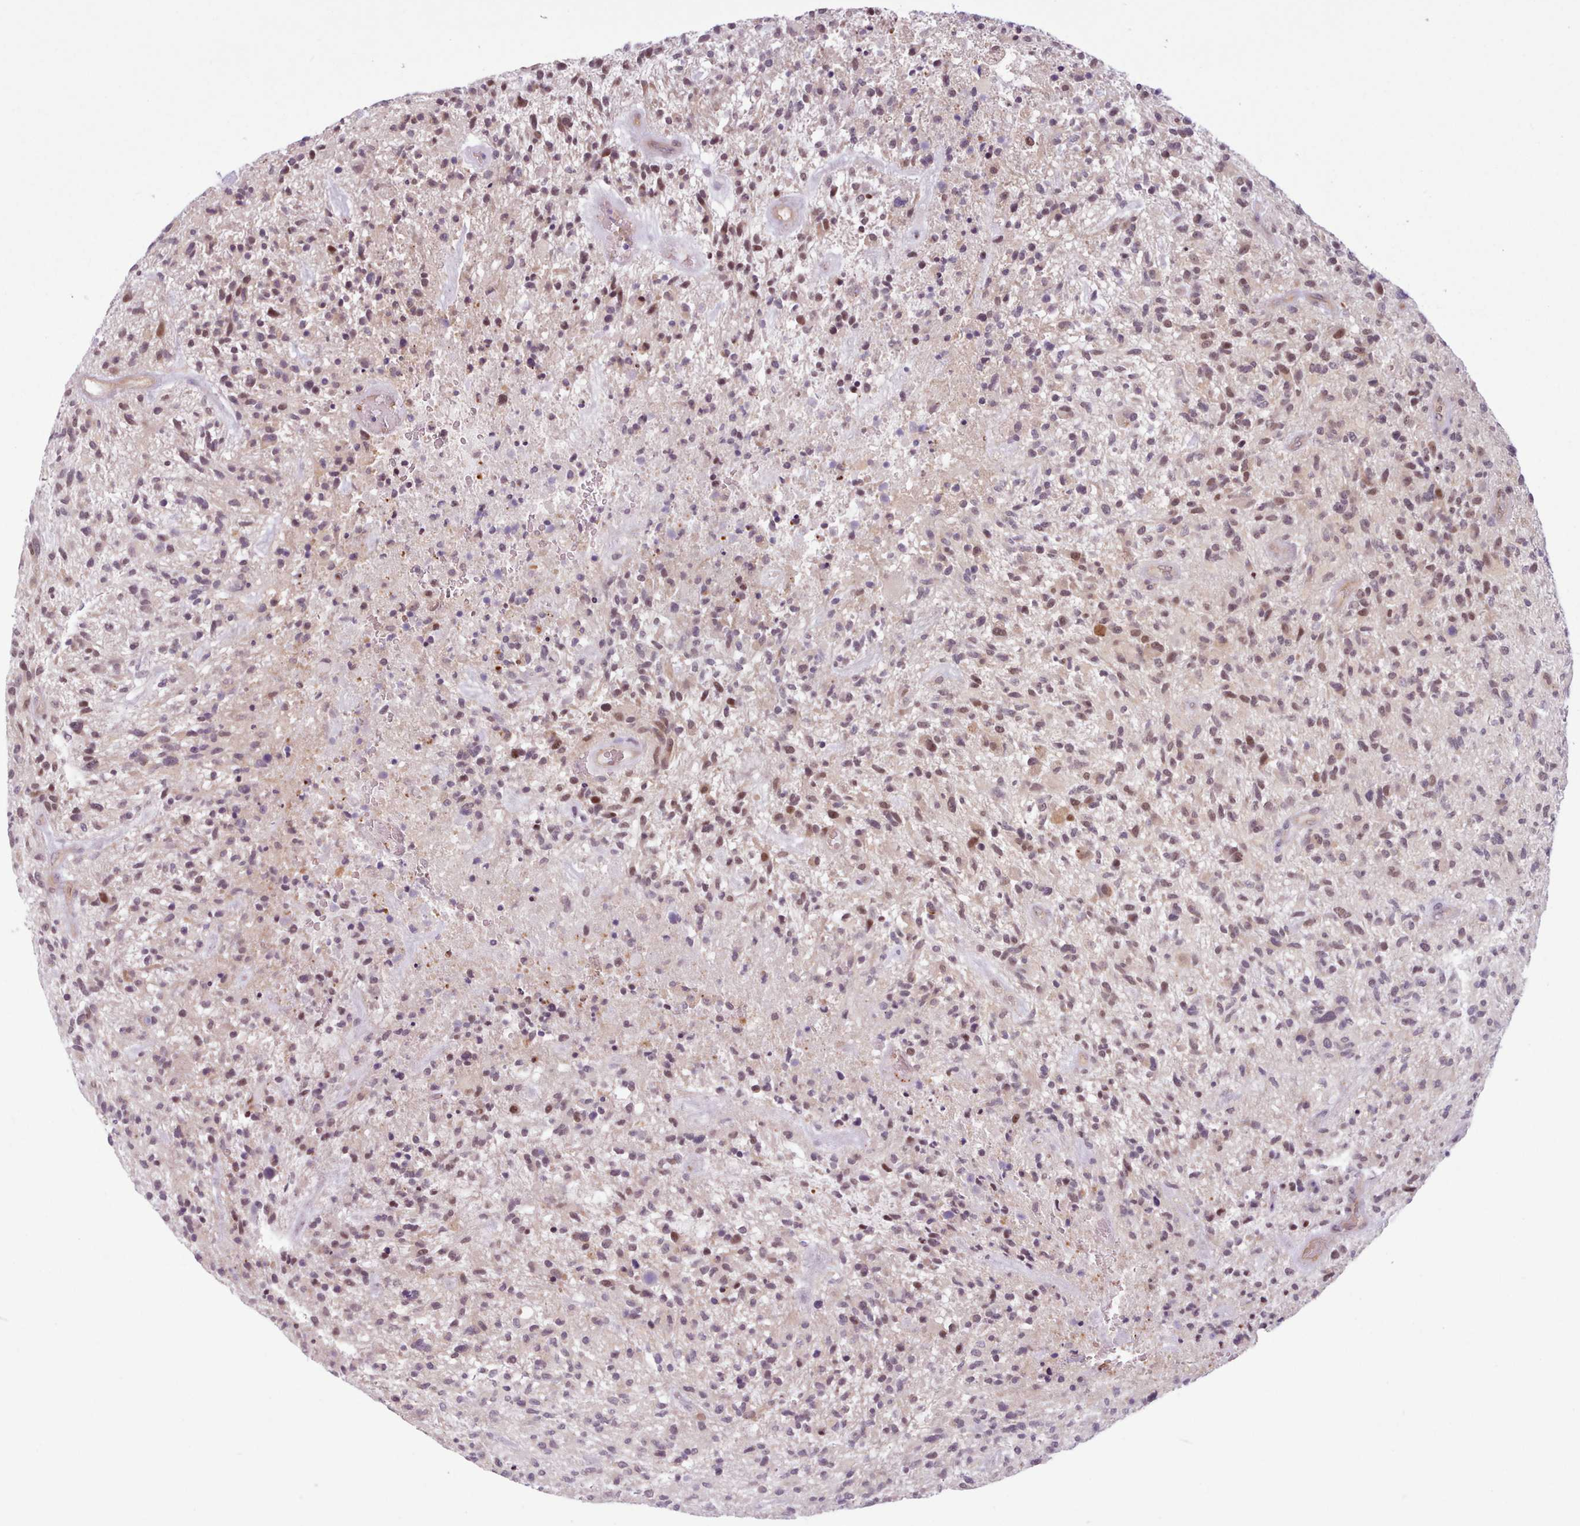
{"staining": {"intensity": "moderate", "quantity": "25%-75%", "location": "cytoplasmic/membranous,nuclear"}, "tissue": "glioma", "cell_type": "Tumor cells", "image_type": "cancer", "snomed": [{"axis": "morphology", "description": "Glioma, malignant, High grade"}, {"axis": "topography", "description": "Brain"}], "caption": "A micrograph of malignant high-grade glioma stained for a protein demonstrates moderate cytoplasmic/membranous and nuclear brown staining in tumor cells.", "gene": "KBTBD7", "patient": {"sex": "male", "age": 47}}